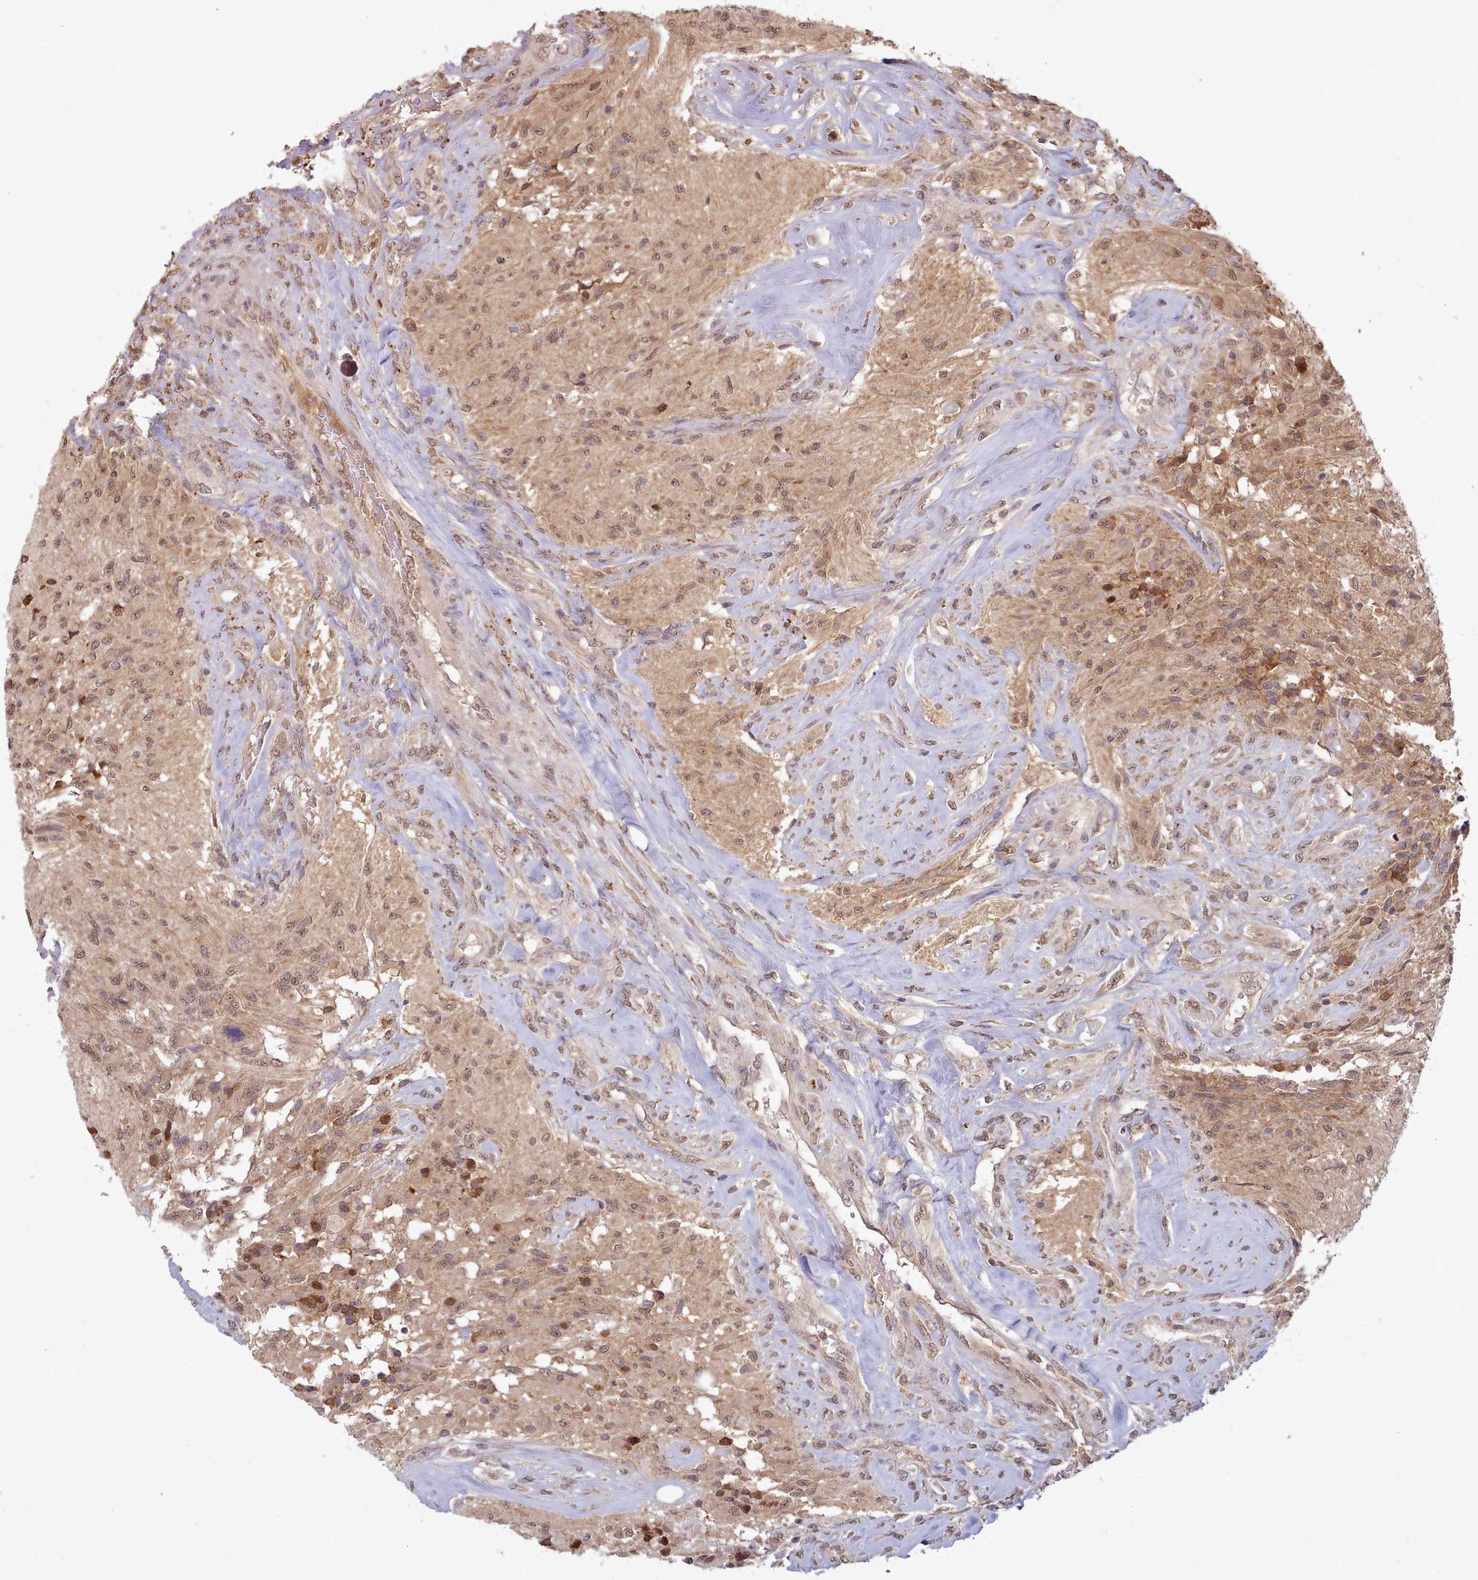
{"staining": {"intensity": "moderate", "quantity": ">75%", "location": "cytoplasmic/membranous,nuclear"}, "tissue": "glioma", "cell_type": "Tumor cells", "image_type": "cancer", "snomed": [{"axis": "morphology", "description": "Glioma, malignant, High grade"}, {"axis": "topography", "description": "Brain"}], "caption": "Immunohistochemistry of glioma reveals medium levels of moderate cytoplasmic/membranous and nuclear expression in about >75% of tumor cells. The staining is performed using DAB (3,3'-diaminobenzidine) brown chromogen to label protein expression. The nuclei are counter-stained blue using hematoxylin.", "gene": "PIP4P1", "patient": {"sex": "male", "age": 56}}